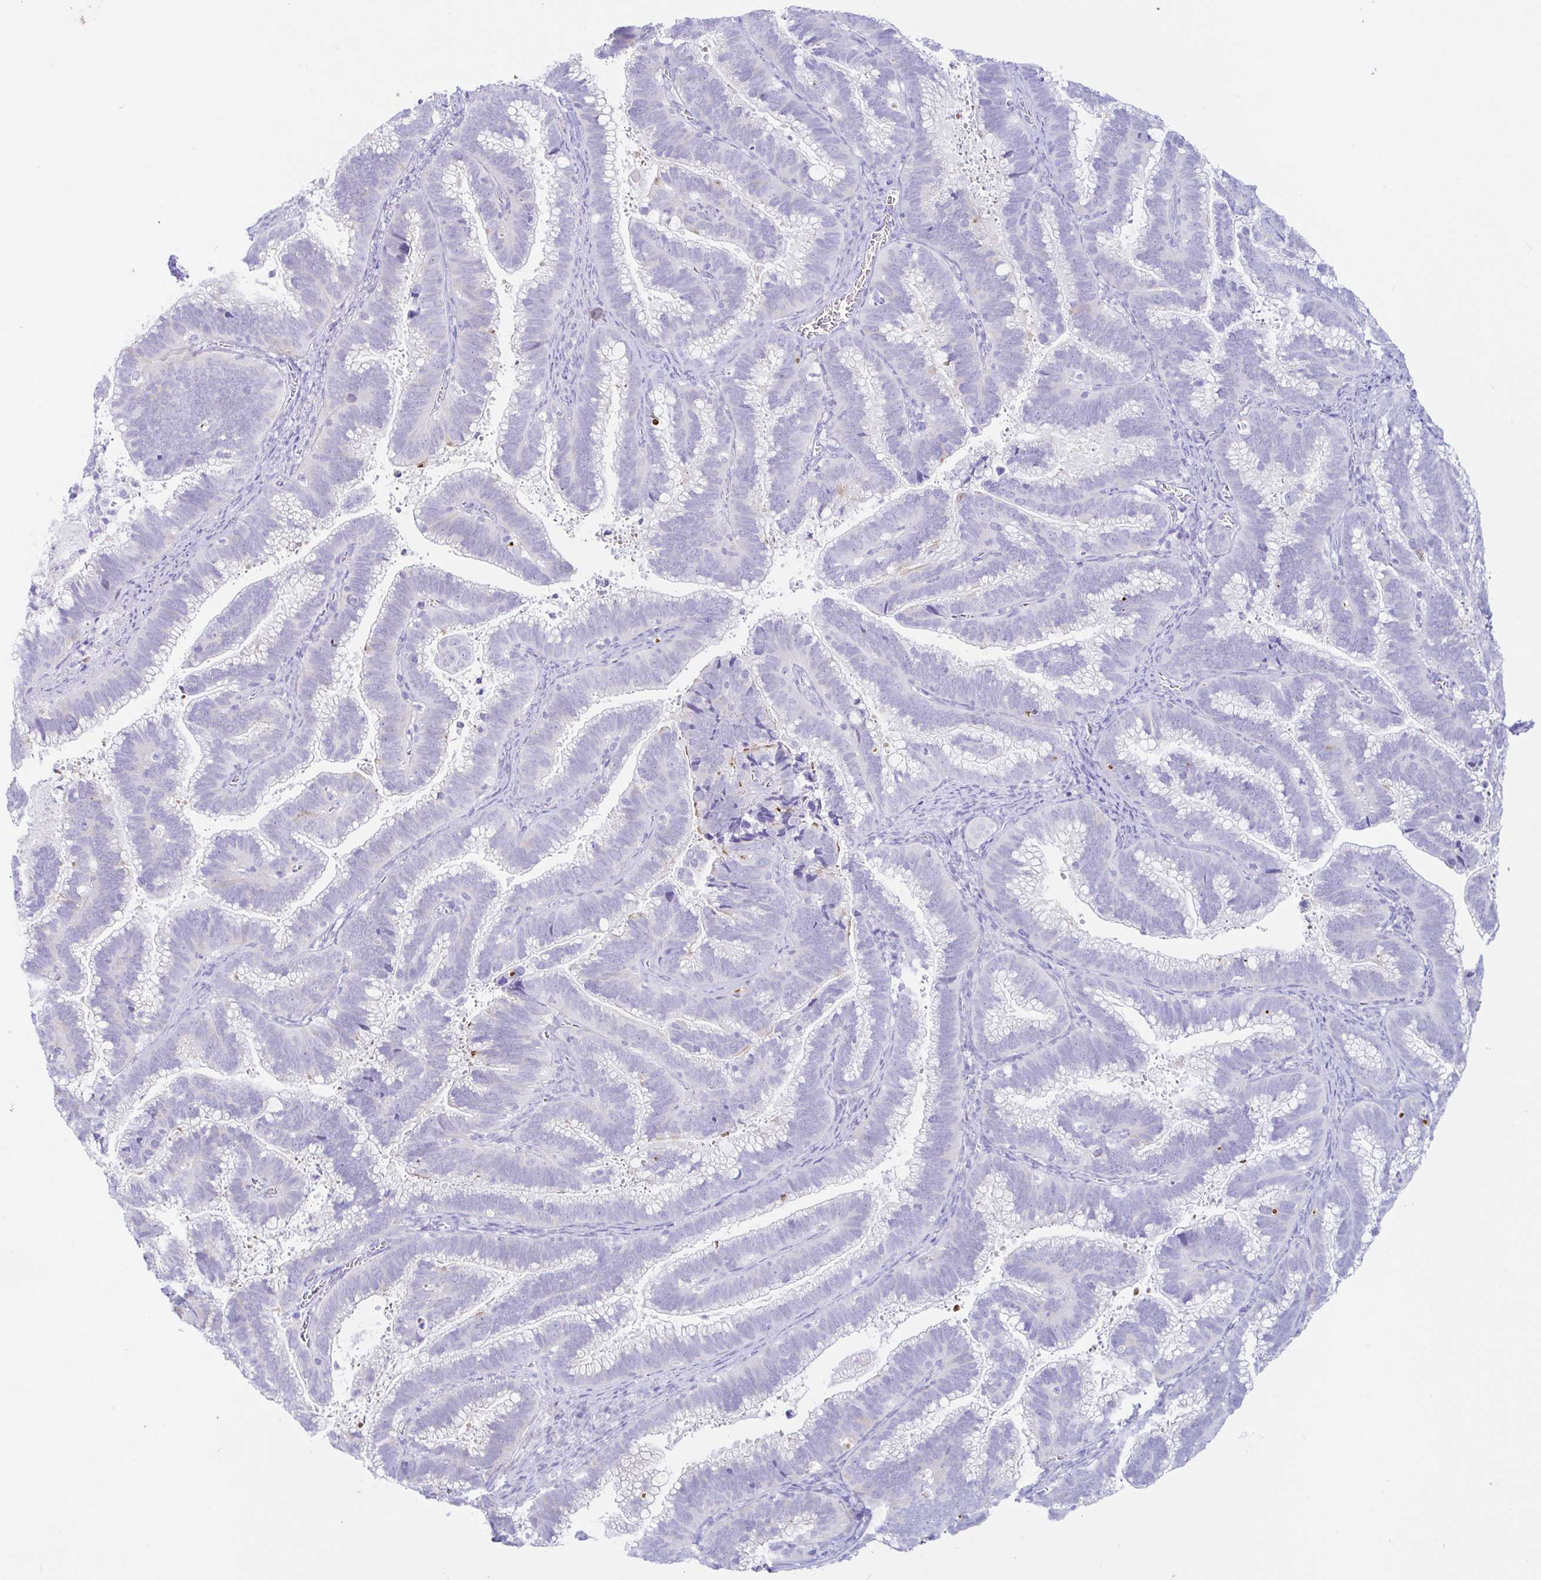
{"staining": {"intensity": "negative", "quantity": "none", "location": "none"}, "tissue": "cervical cancer", "cell_type": "Tumor cells", "image_type": "cancer", "snomed": [{"axis": "morphology", "description": "Adenocarcinoma, NOS"}, {"axis": "topography", "description": "Cervix"}], "caption": "This is a image of immunohistochemistry staining of cervical adenocarcinoma, which shows no staining in tumor cells.", "gene": "PINLYP", "patient": {"sex": "female", "age": 61}}